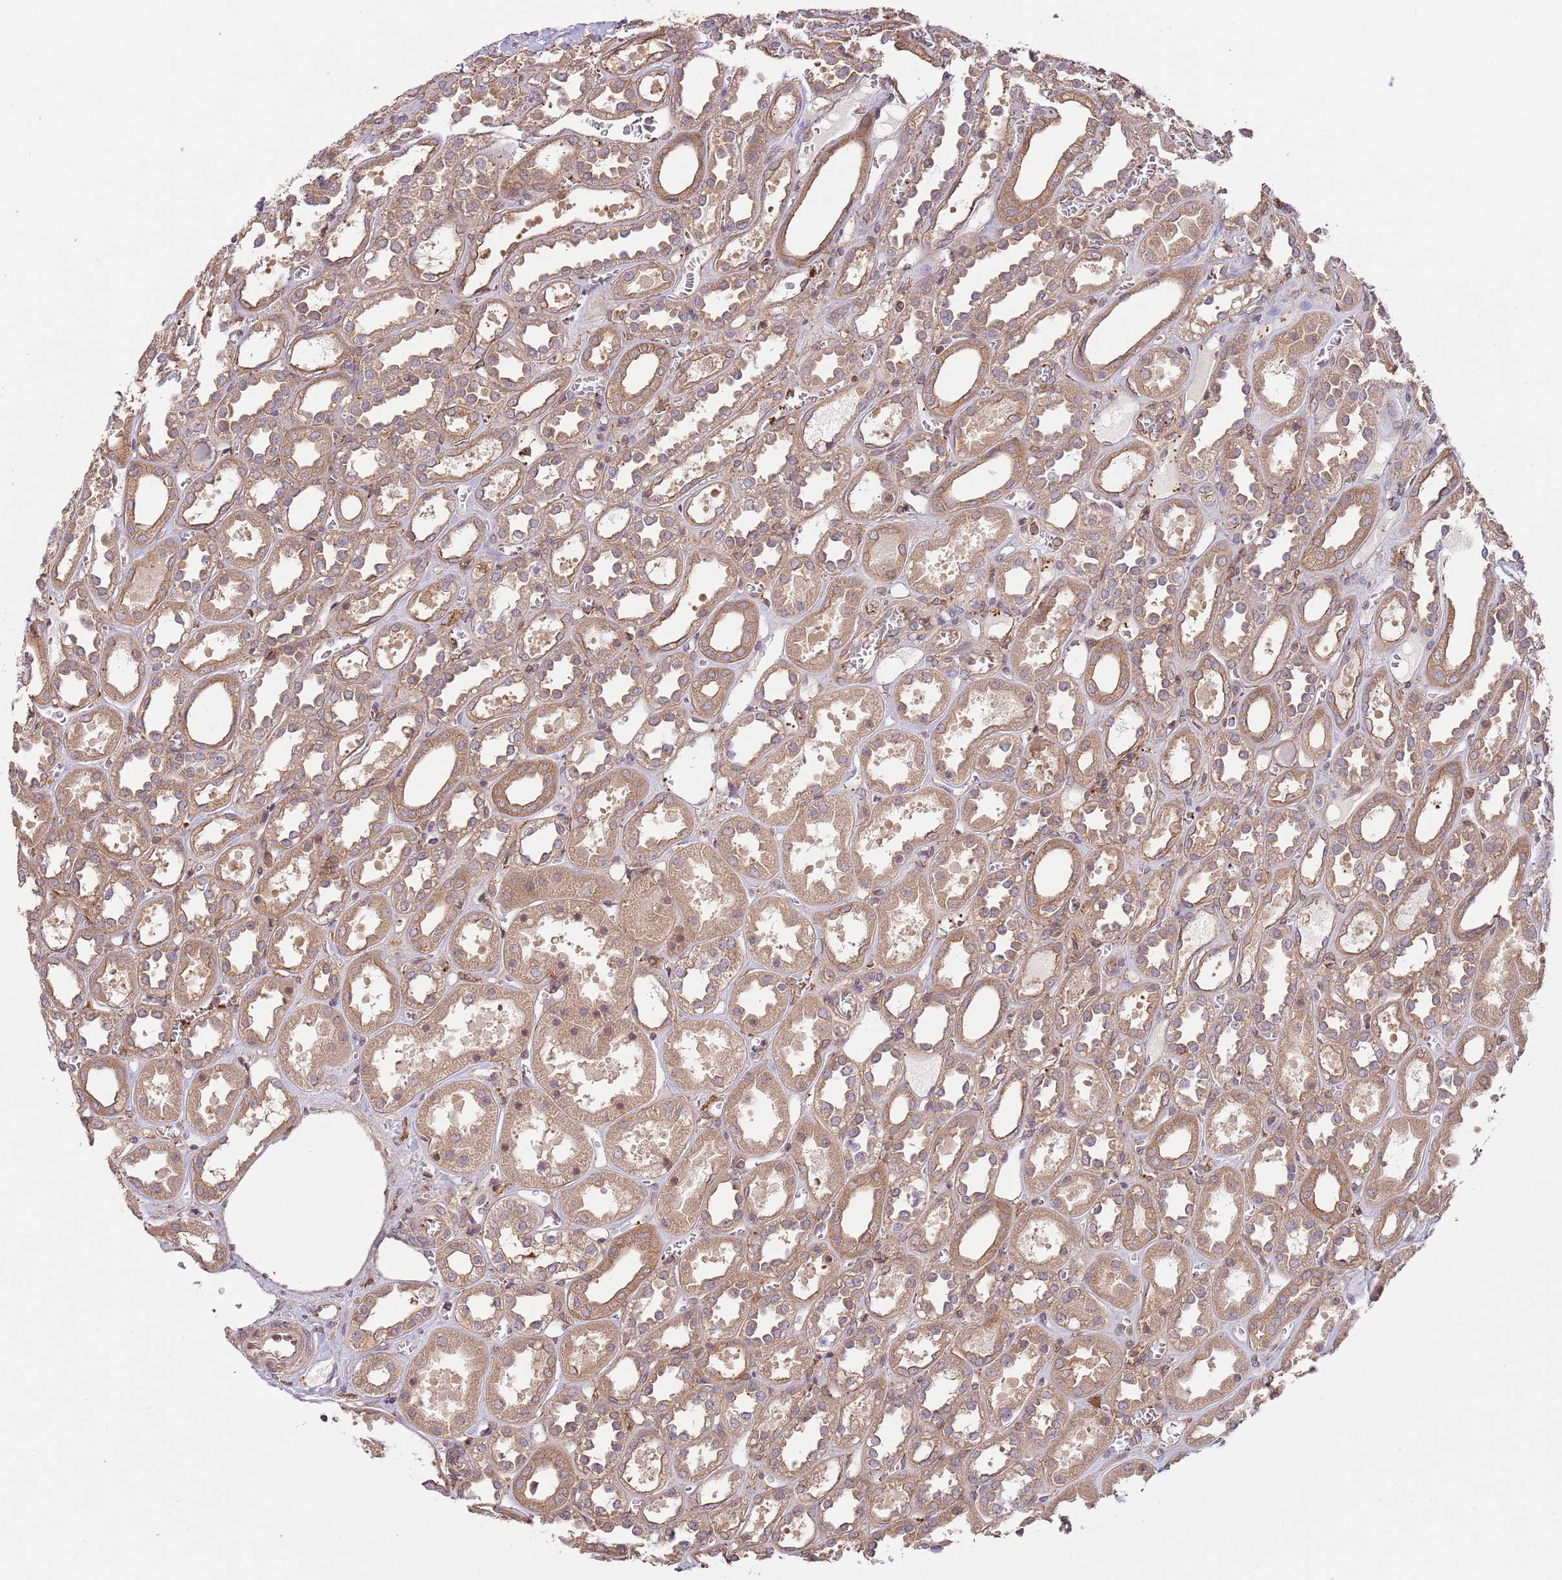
{"staining": {"intensity": "moderate", "quantity": "25%-75%", "location": "cytoplasmic/membranous"}, "tissue": "kidney", "cell_type": "Cells in glomeruli", "image_type": "normal", "snomed": [{"axis": "morphology", "description": "Normal tissue, NOS"}, {"axis": "topography", "description": "Kidney"}], "caption": "Protein expression analysis of benign human kidney reveals moderate cytoplasmic/membranous expression in approximately 25%-75% of cells in glomeruli. The staining is performed using DAB brown chromogen to label protein expression. The nuclei are counter-stained blue using hematoxylin.", "gene": "RNF19B", "patient": {"sex": "female", "age": 41}}